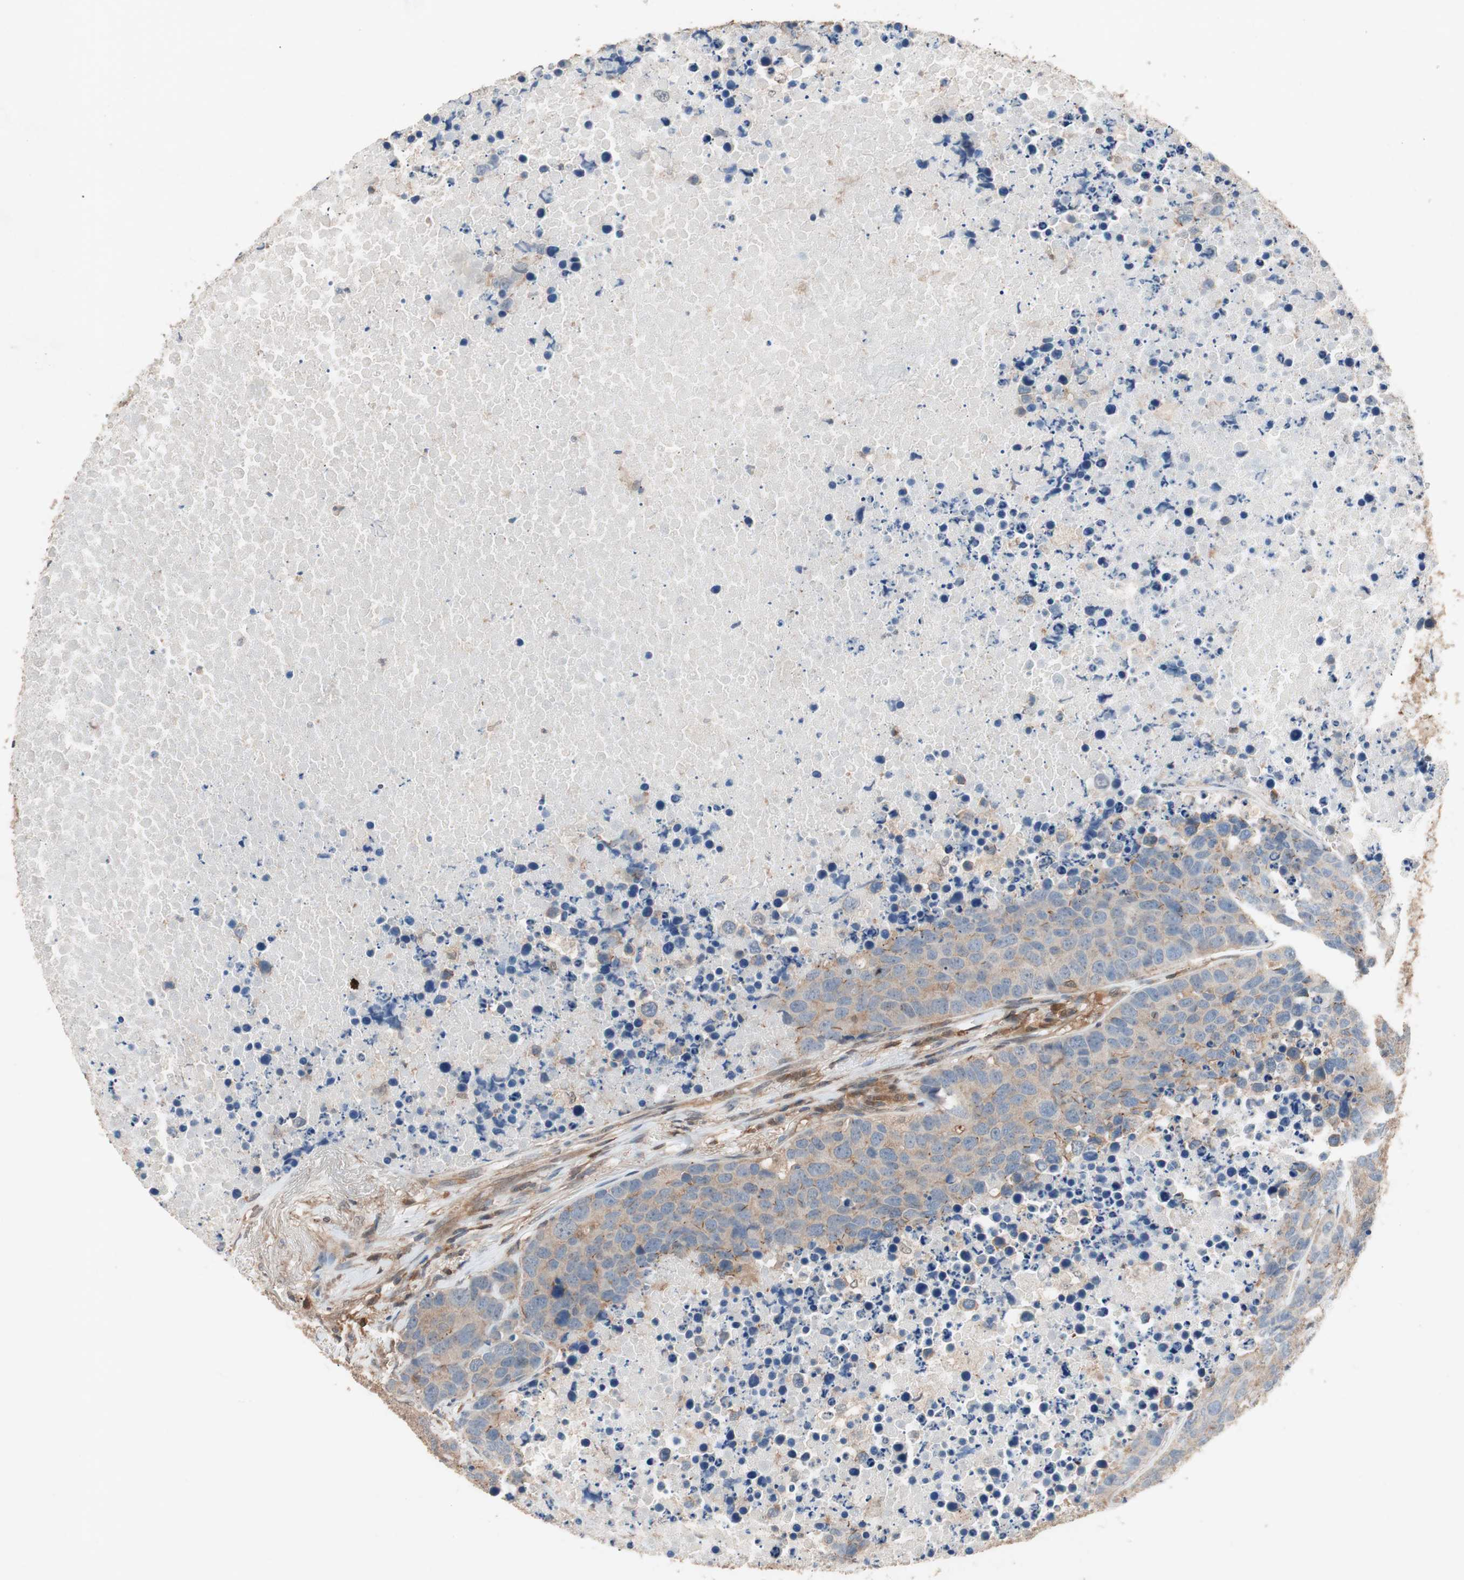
{"staining": {"intensity": "weak", "quantity": ">75%", "location": "cytoplasmic/membranous"}, "tissue": "carcinoid", "cell_type": "Tumor cells", "image_type": "cancer", "snomed": [{"axis": "morphology", "description": "Carcinoid, malignant, NOS"}, {"axis": "topography", "description": "Lung"}], "caption": "The photomicrograph exhibits staining of carcinoid, revealing weak cytoplasmic/membranous protein expression (brown color) within tumor cells. Using DAB (brown) and hematoxylin (blue) stains, captured at high magnification using brightfield microscopy.", "gene": "GALT", "patient": {"sex": "male", "age": 60}}